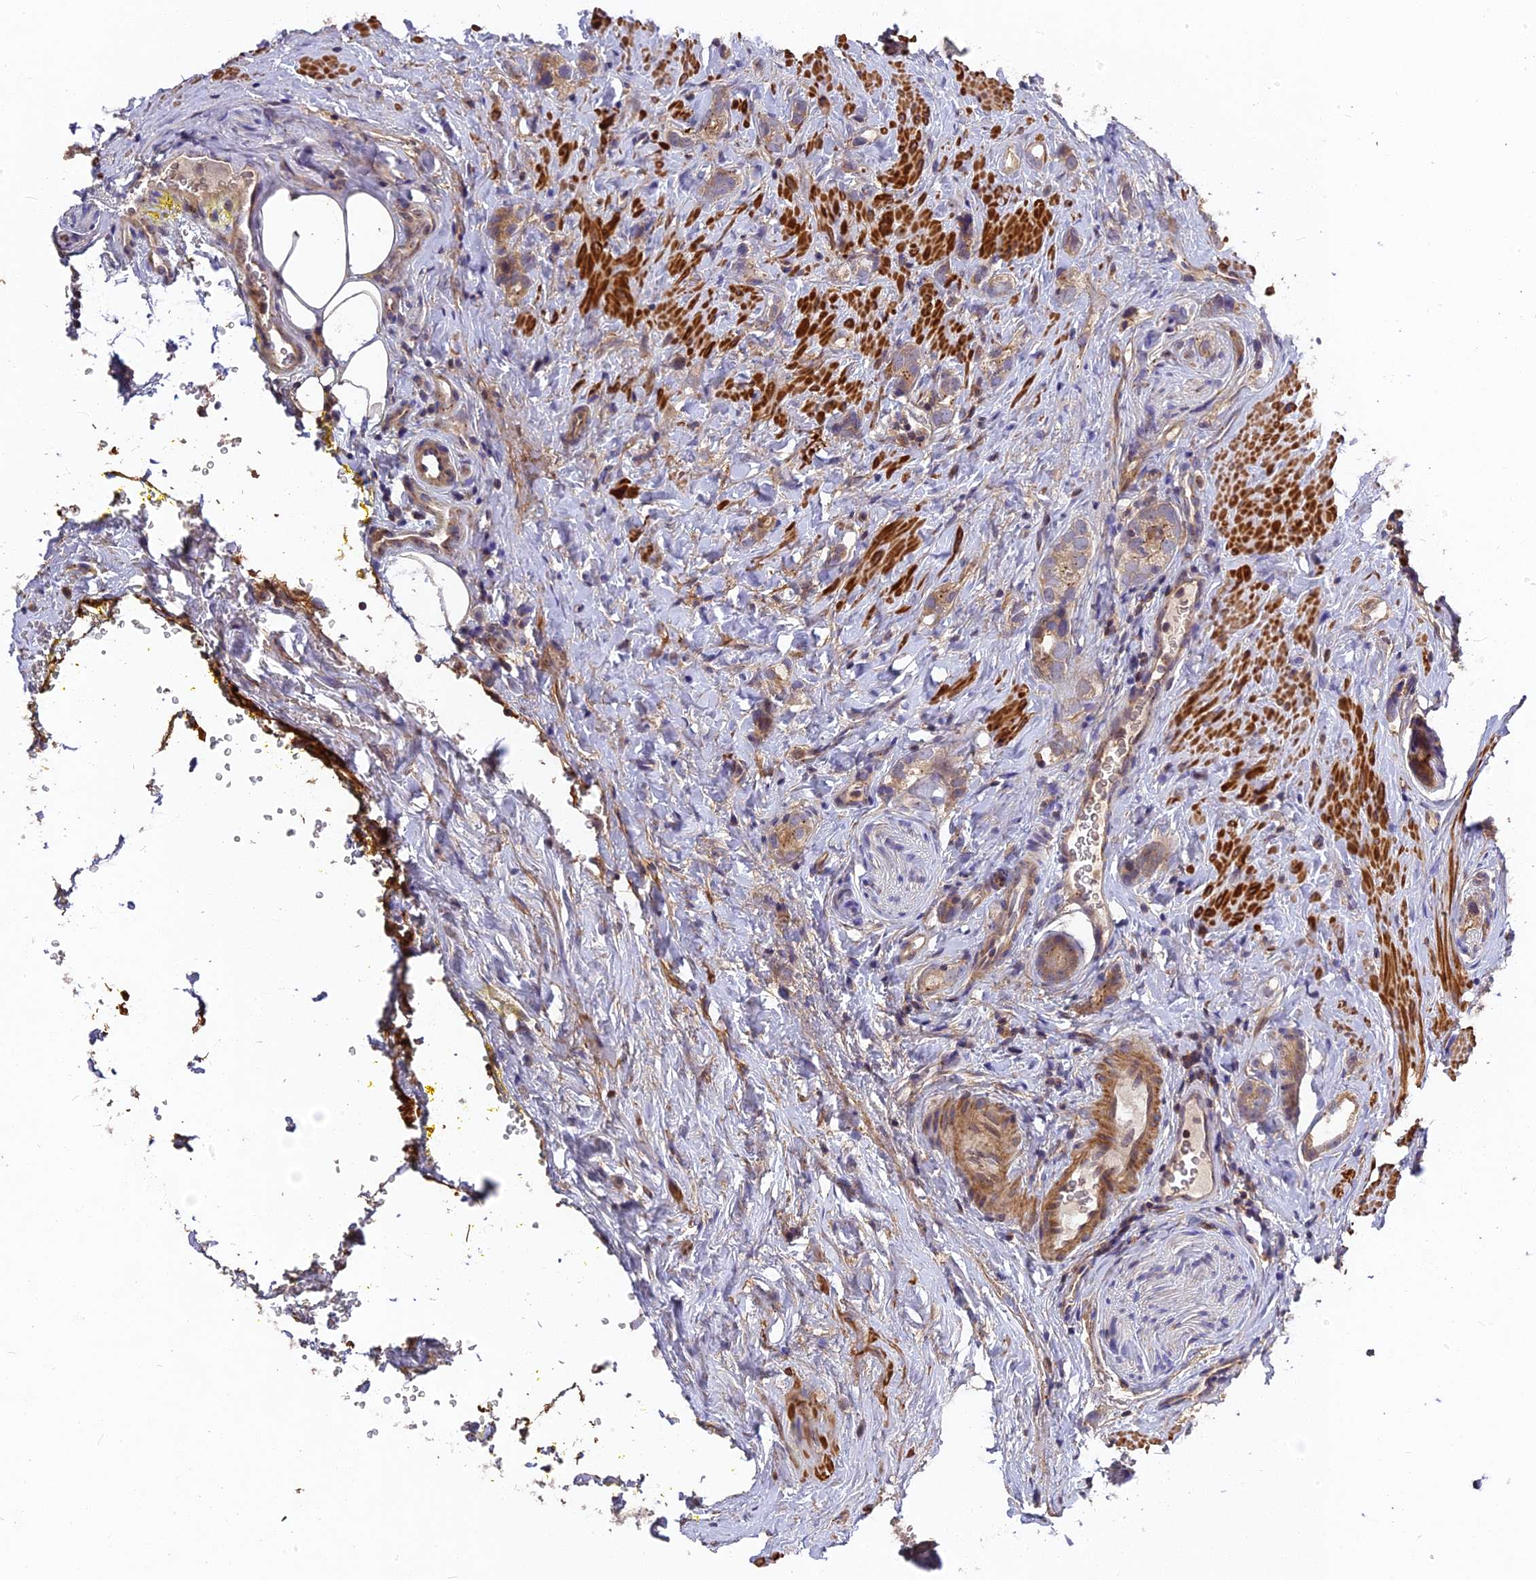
{"staining": {"intensity": "weak", "quantity": ">75%", "location": "cytoplasmic/membranous"}, "tissue": "prostate cancer", "cell_type": "Tumor cells", "image_type": "cancer", "snomed": [{"axis": "morphology", "description": "Adenocarcinoma, High grade"}, {"axis": "topography", "description": "Prostate"}], "caption": "There is low levels of weak cytoplasmic/membranous positivity in tumor cells of prostate adenocarcinoma (high-grade), as demonstrated by immunohistochemical staining (brown color).", "gene": "RPIA", "patient": {"sex": "male", "age": 63}}